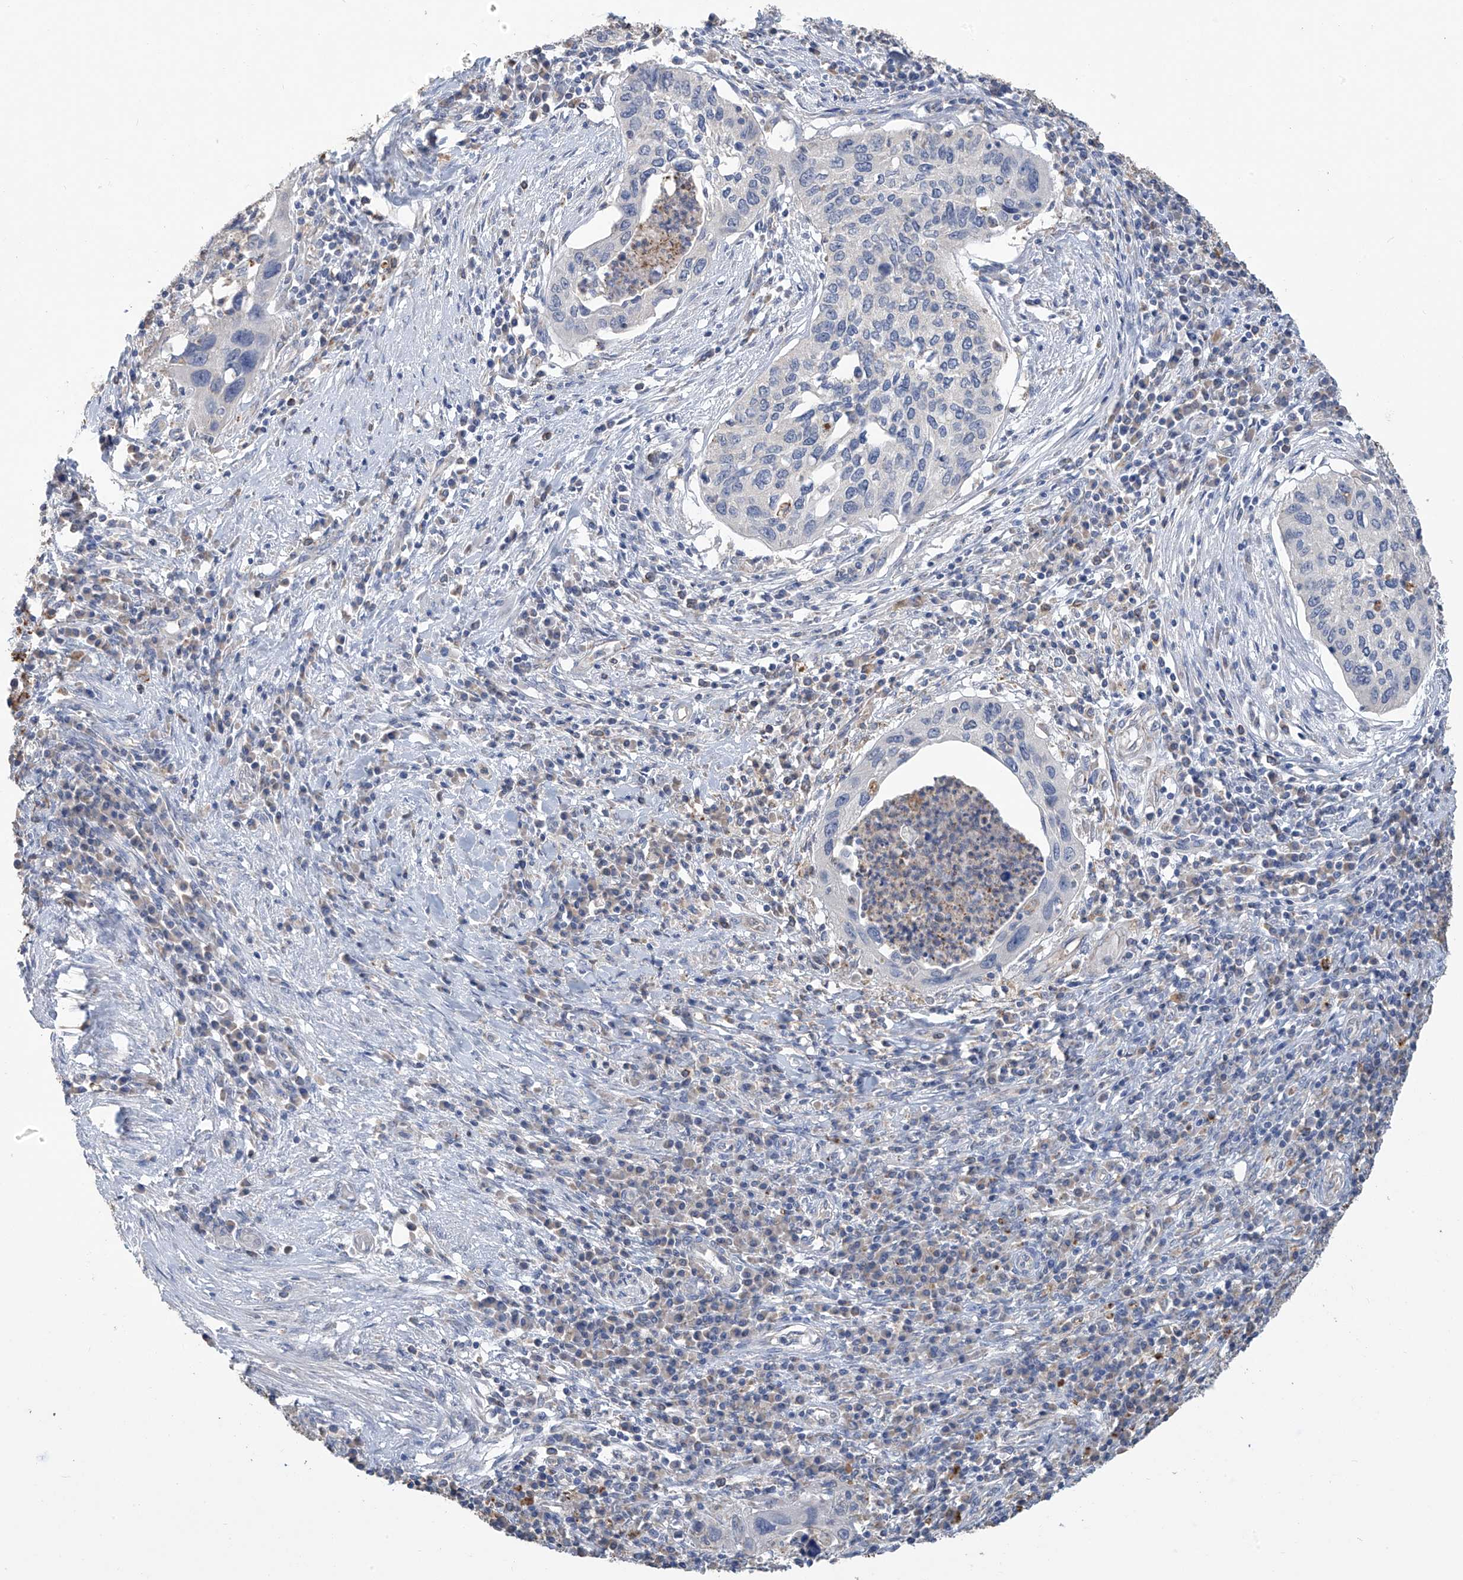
{"staining": {"intensity": "negative", "quantity": "none", "location": "none"}, "tissue": "cervical cancer", "cell_type": "Tumor cells", "image_type": "cancer", "snomed": [{"axis": "morphology", "description": "Squamous cell carcinoma, NOS"}, {"axis": "topography", "description": "Cervix"}], "caption": "The image displays no staining of tumor cells in squamous cell carcinoma (cervical).", "gene": "OGT", "patient": {"sex": "female", "age": 38}}